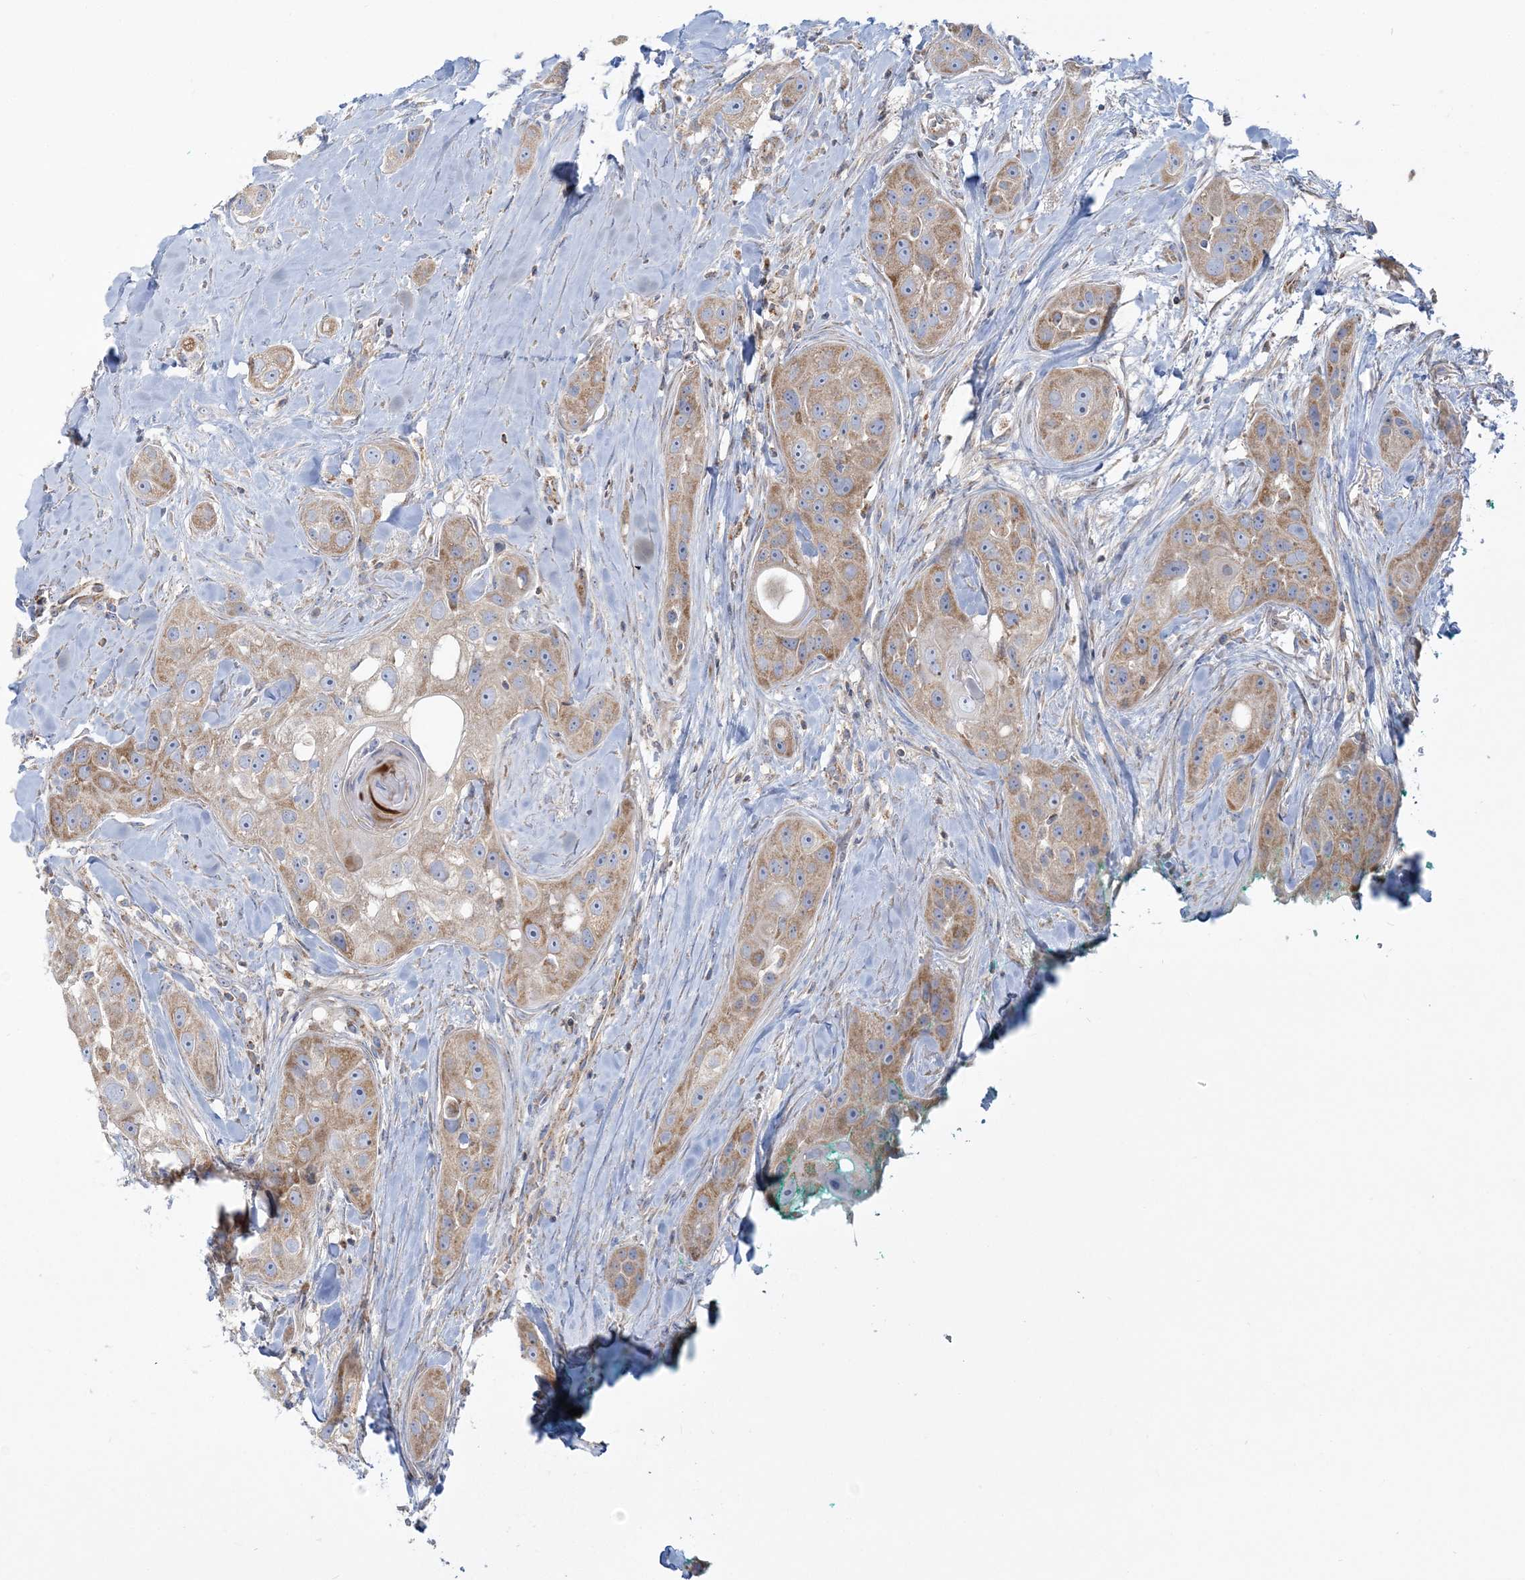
{"staining": {"intensity": "moderate", "quantity": "<25%", "location": "cytoplasmic/membranous"}, "tissue": "head and neck cancer", "cell_type": "Tumor cells", "image_type": "cancer", "snomed": [{"axis": "morphology", "description": "Normal tissue, NOS"}, {"axis": "morphology", "description": "Squamous cell carcinoma, NOS"}, {"axis": "topography", "description": "Skeletal muscle"}, {"axis": "topography", "description": "Head-Neck"}], "caption": "Immunohistochemical staining of human head and neck squamous cell carcinoma shows low levels of moderate cytoplasmic/membranous protein staining in about <25% of tumor cells.", "gene": "TBC1D14", "patient": {"sex": "male", "age": 51}}